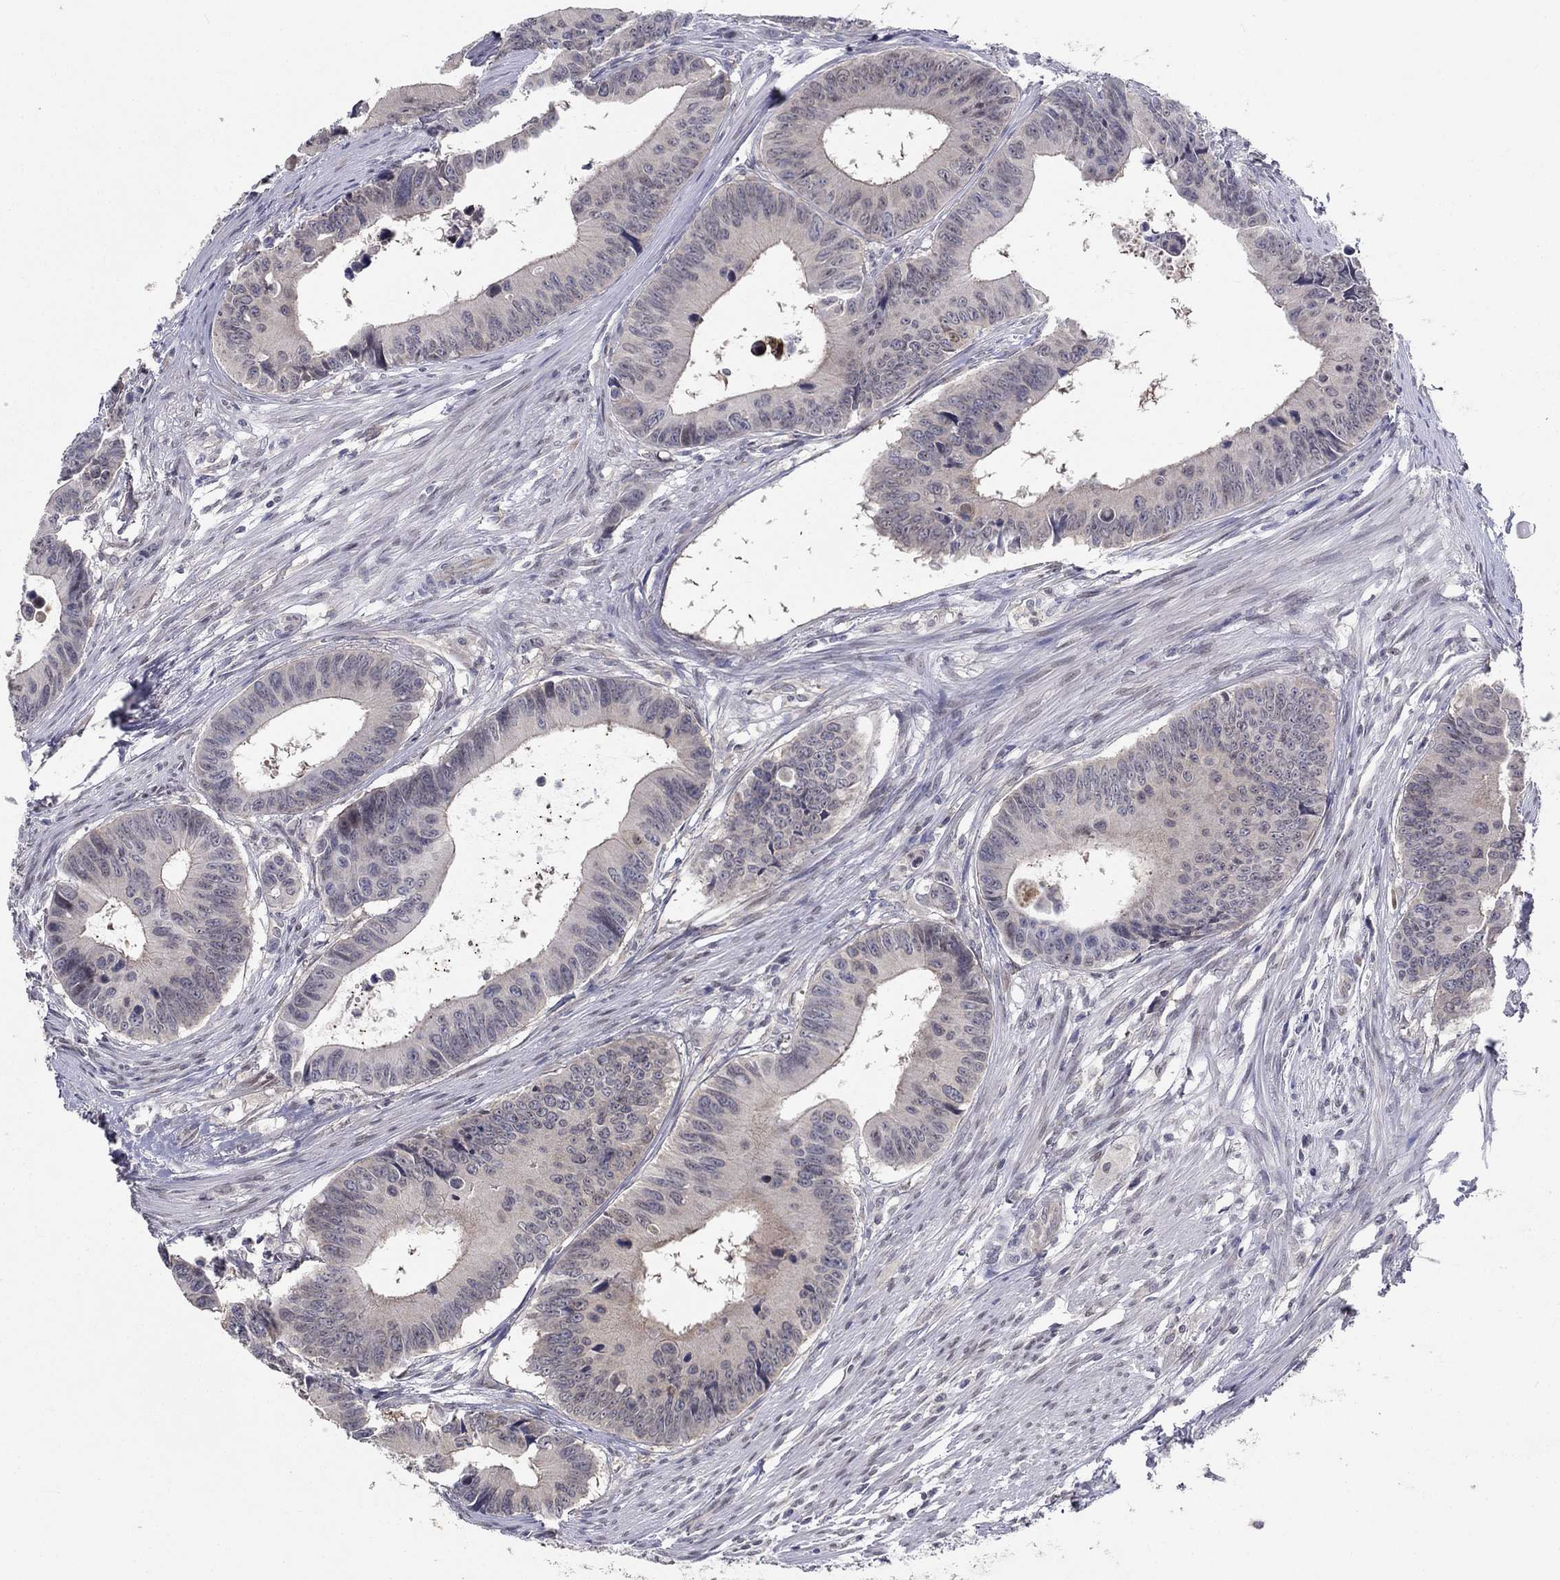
{"staining": {"intensity": "negative", "quantity": "none", "location": "none"}, "tissue": "colorectal cancer", "cell_type": "Tumor cells", "image_type": "cancer", "snomed": [{"axis": "morphology", "description": "Adenocarcinoma, NOS"}, {"axis": "topography", "description": "Colon"}], "caption": "Image shows no significant protein positivity in tumor cells of adenocarcinoma (colorectal).", "gene": "CETN3", "patient": {"sex": "female", "age": 87}}